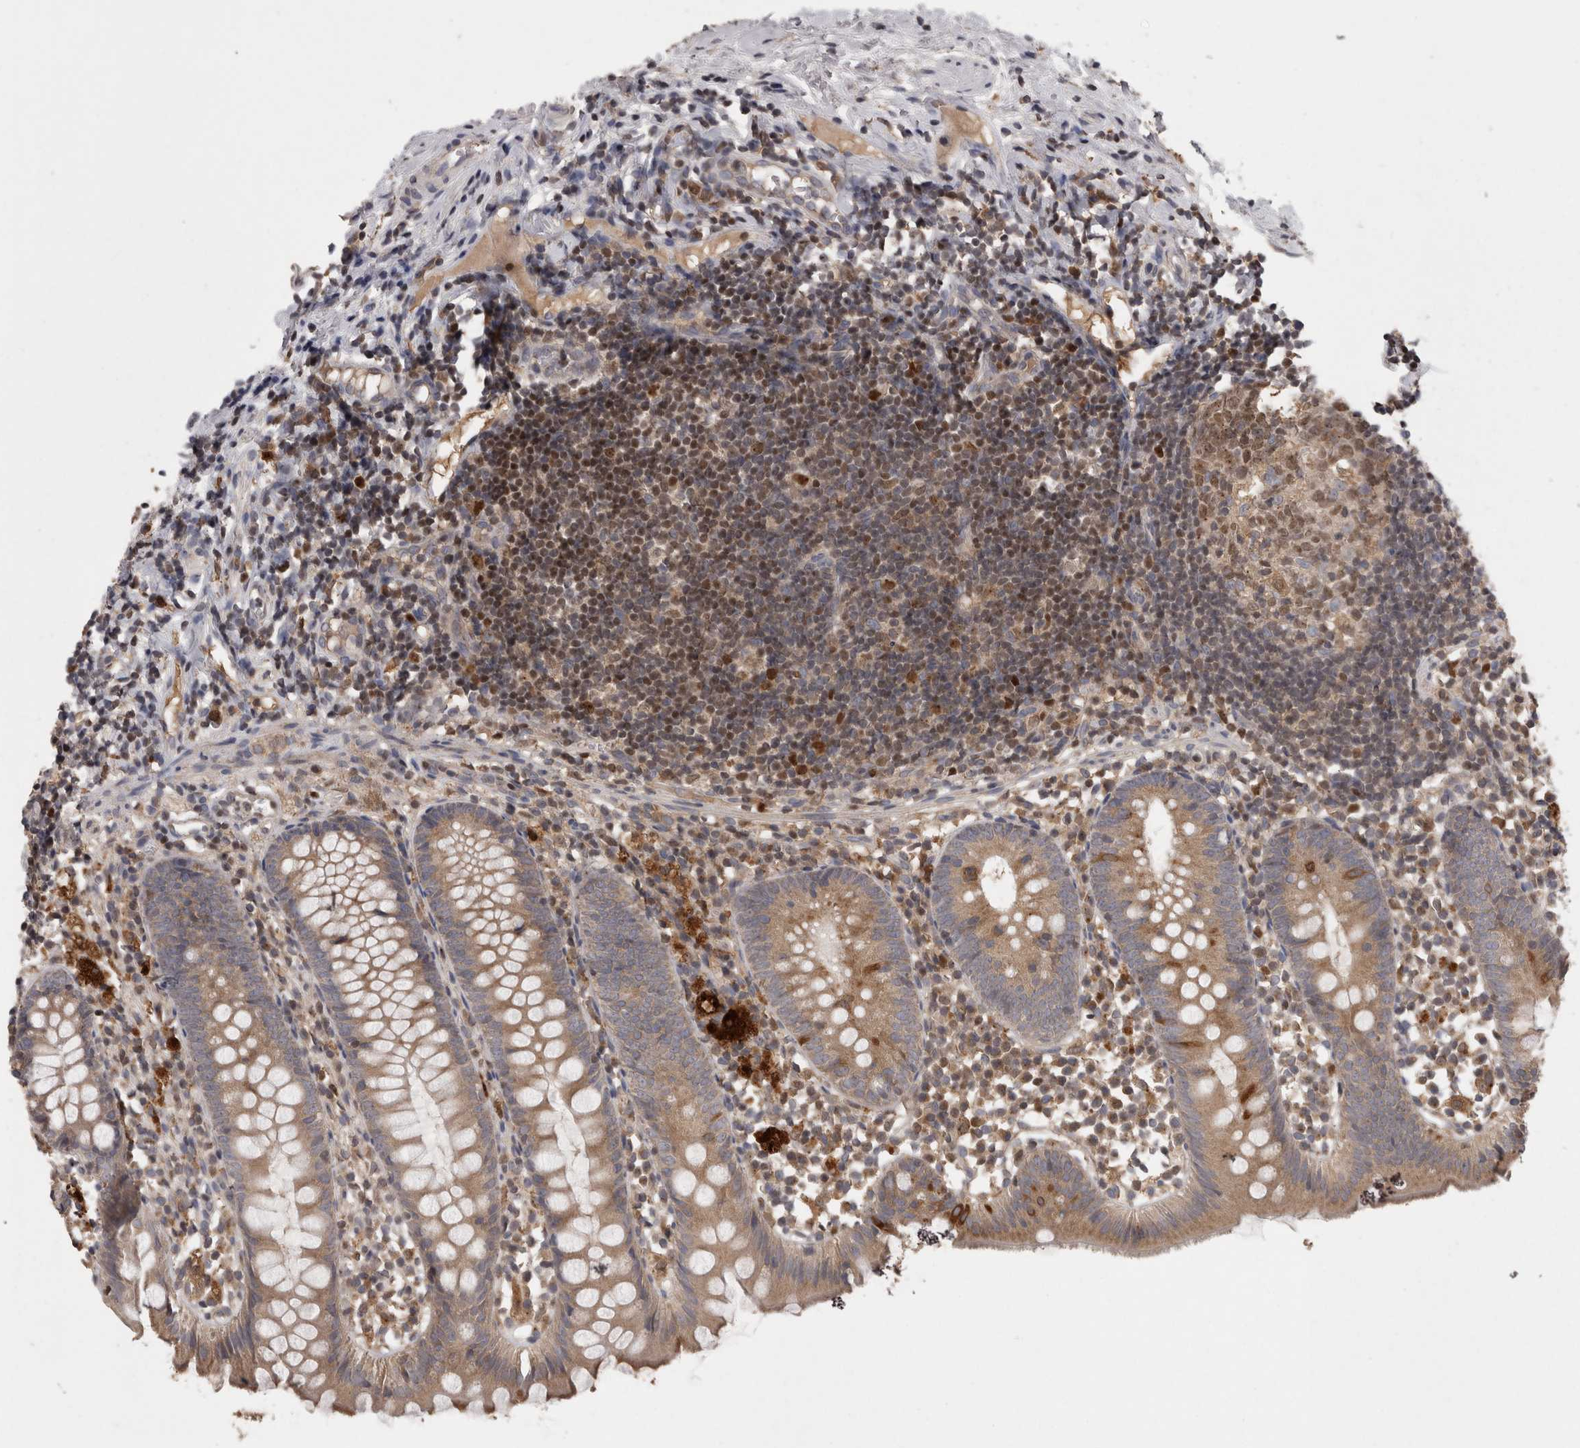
{"staining": {"intensity": "moderate", "quantity": ">75%", "location": "cytoplasmic/membranous"}, "tissue": "appendix", "cell_type": "Glandular cells", "image_type": "normal", "snomed": [{"axis": "morphology", "description": "Normal tissue, NOS"}, {"axis": "topography", "description": "Appendix"}], "caption": "About >75% of glandular cells in unremarkable human appendix display moderate cytoplasmic/membranous protein staining as visualized by brown immunohistochemical staining.", "gene": "PCM1", "patient": {"sex": "female", "age": 20}}